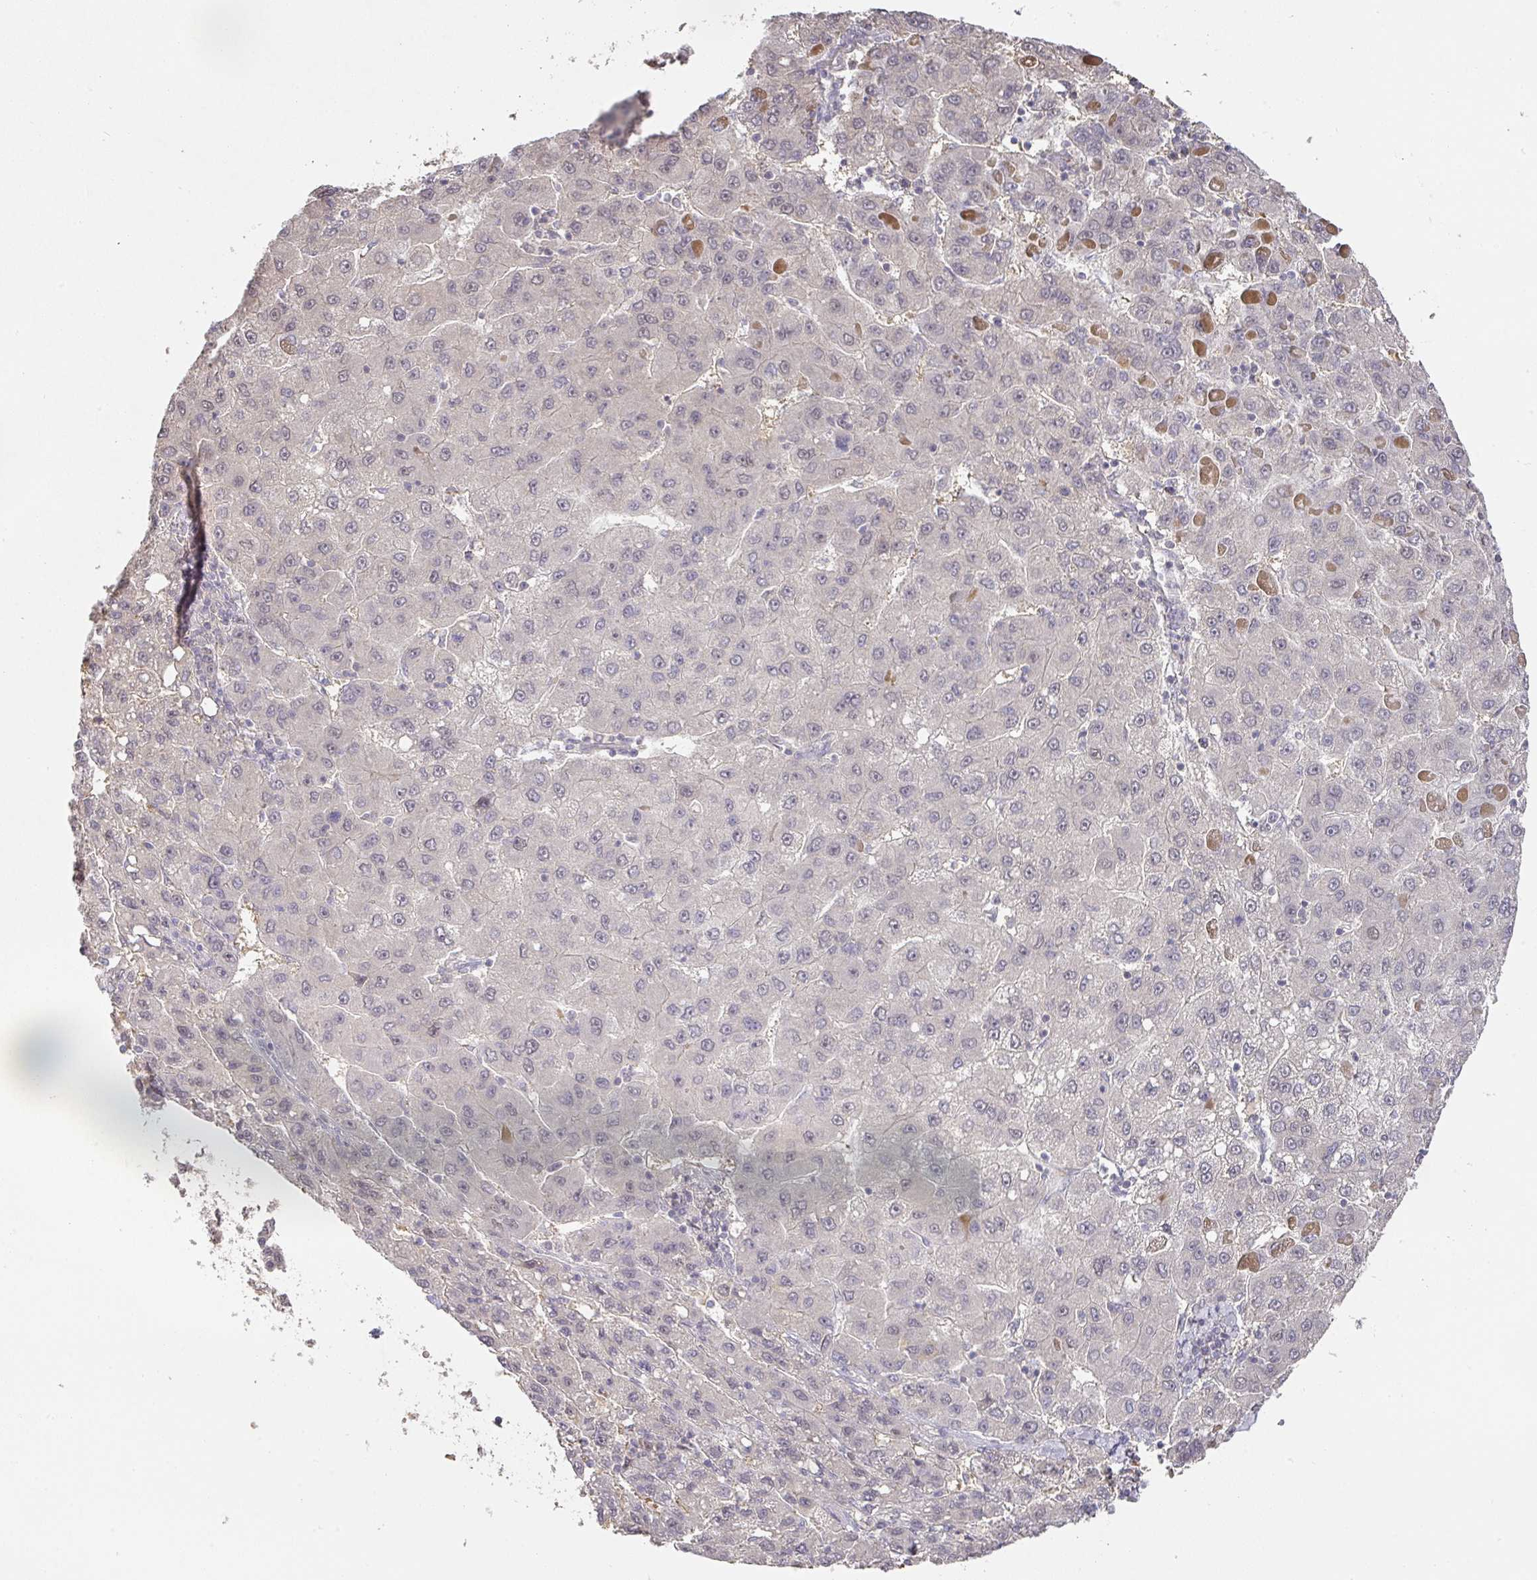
{"staining": {"intensity": "negative", "quantity": "none", "location": "none"}, "tissue": "liver cancer", "cell_type": "Tumor cells", "image_type": "cancer", "snomed": [{"axis": "morphology", "description": "Carcinoma, Hepatocellular, NOS"}, {"axis": "topography", "description": "Liver"}], "caption": "The image demonstrates no significant staining in tumor cells of liver cancer (hepatocellular carcinoma). Nuclei are stained in blue.", "gene": "FOXN4", "patient": {"sex": "female", "age": 82}}